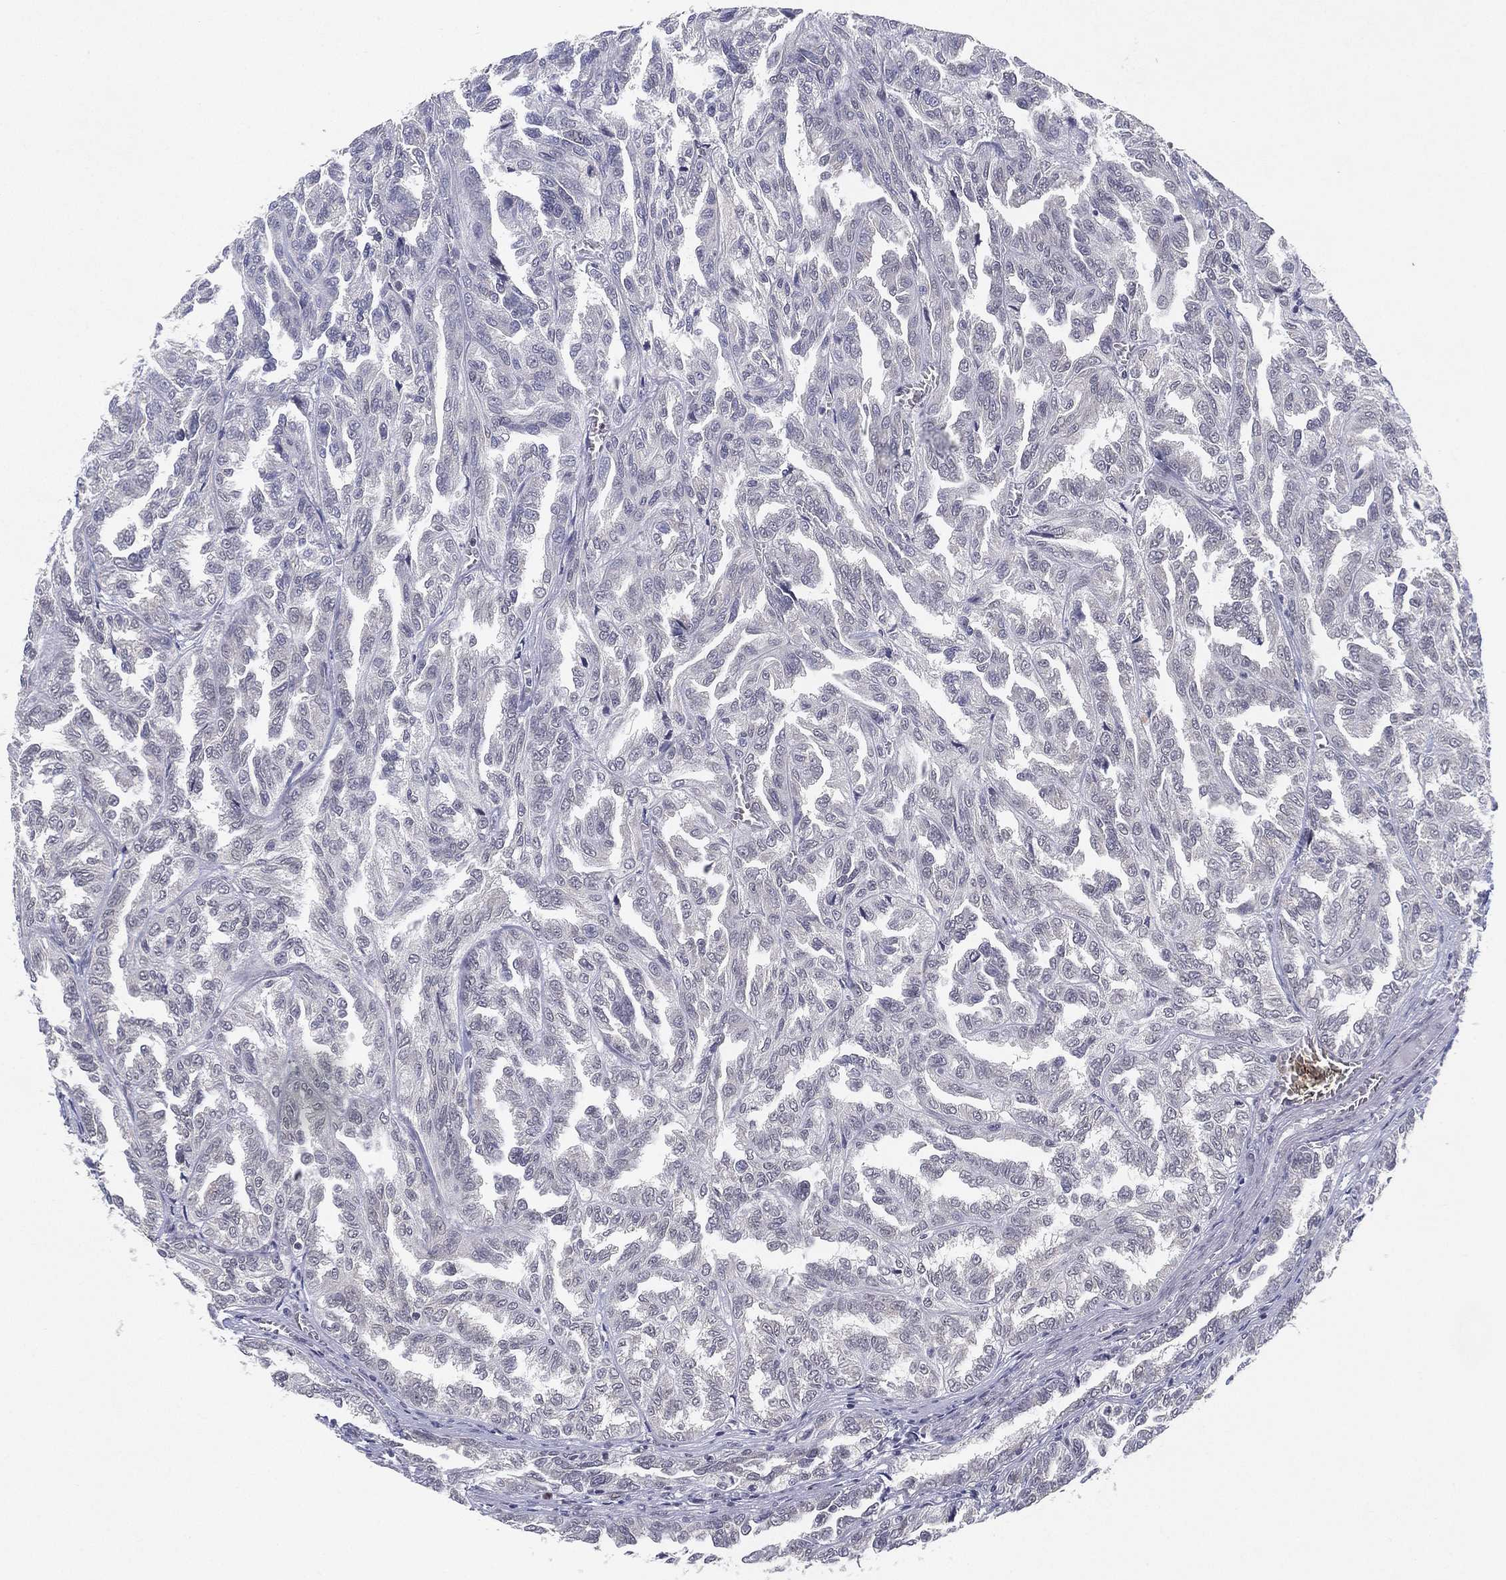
{"staining": {"intensity": "negative", "quantity": "none", "location": "none"}, "tissue": "renal cancer", "cell_type": "Tumor cells", "image_type": "cancer", "snomed": [{"axis": "morphology", "description": "Adenocarcinoma, NOS"}, {"axis": "topography", "description": "Kidney"}], "caption": "Tumor cells are negative for brown protein staining in renal adenocarcinoma.", "gene": "MS4A8", "patient": {"sex": "male", "age": 79}}